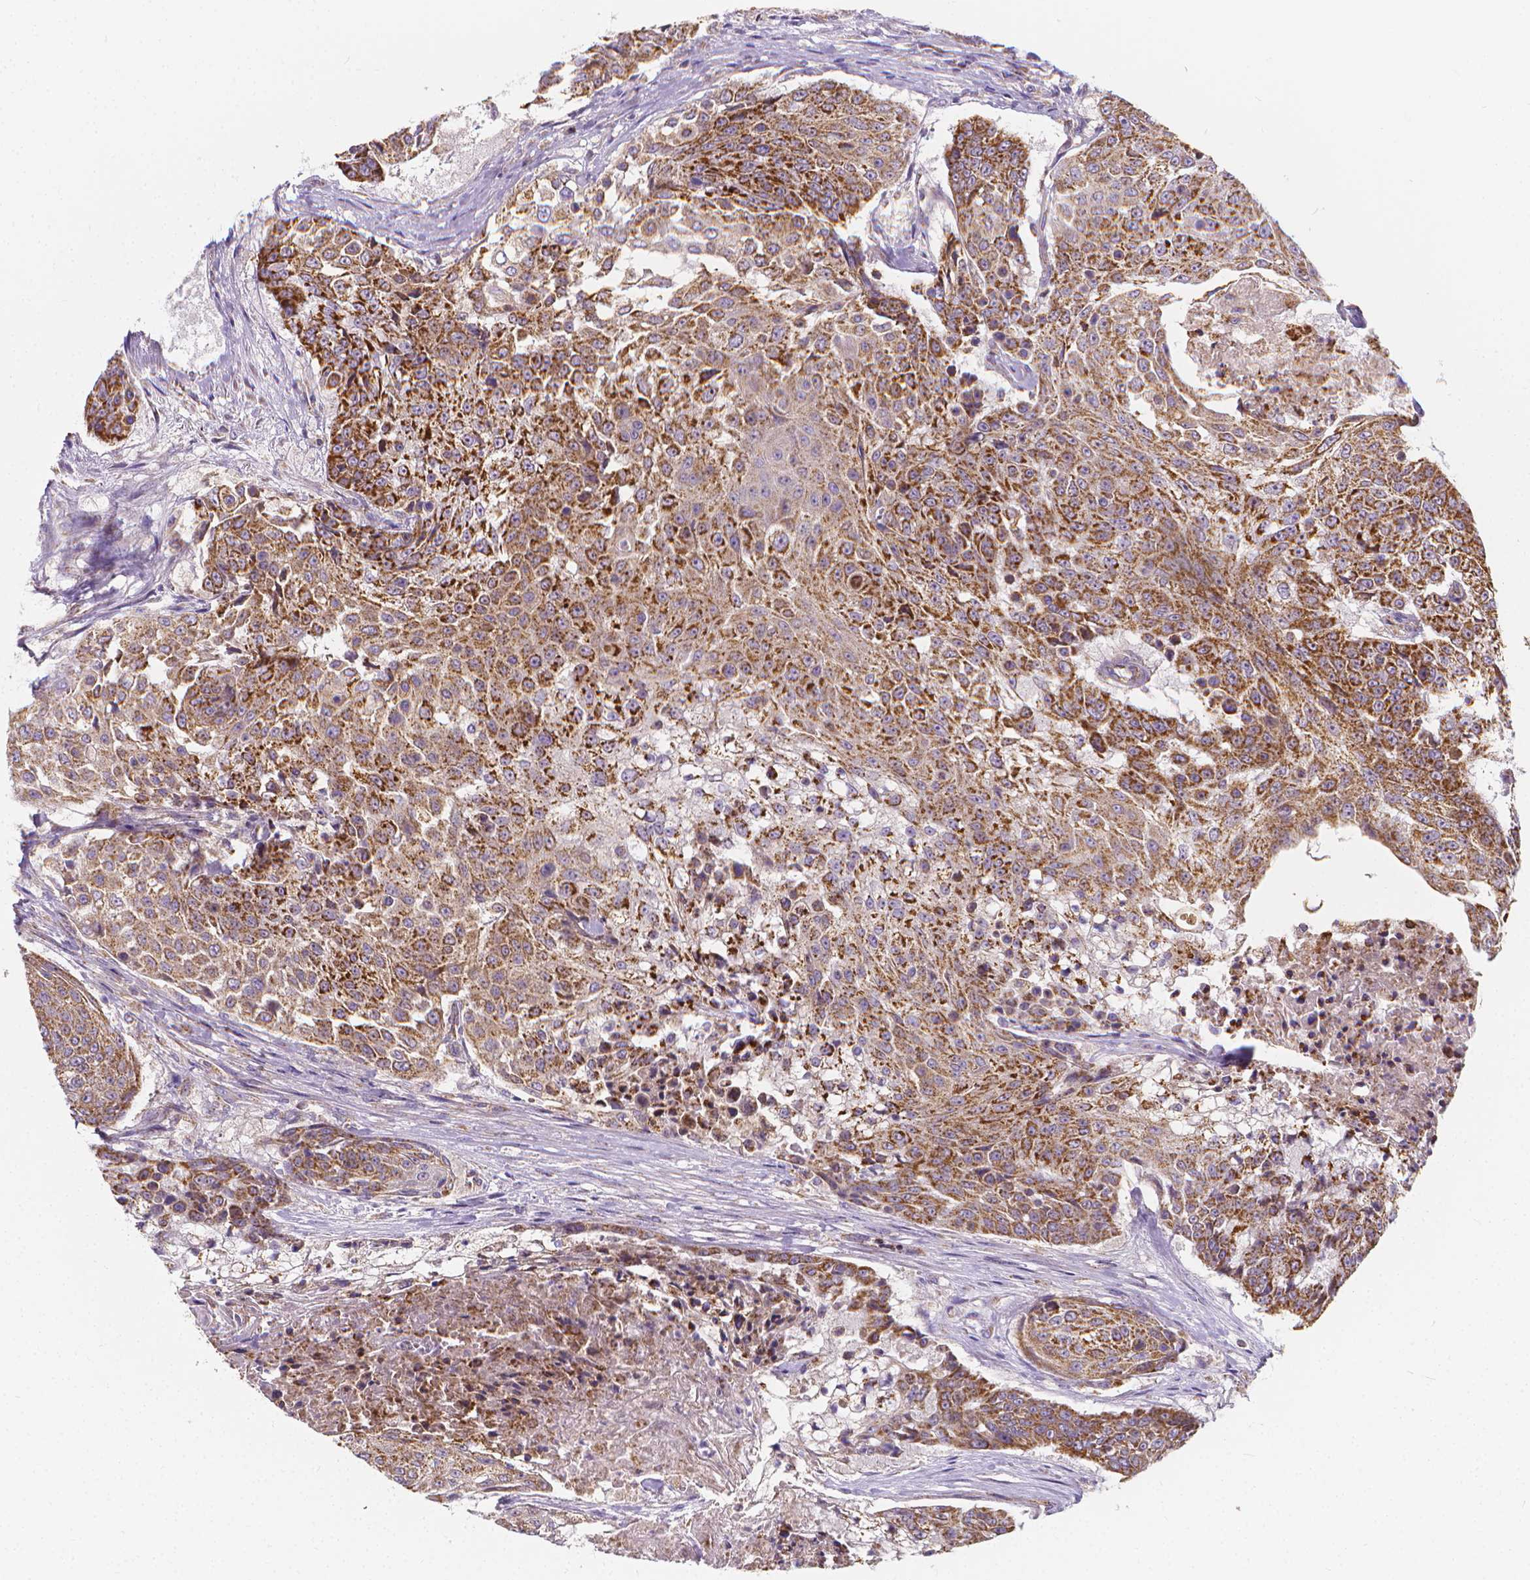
{"staining": {"intensity": "moderate", "quantity": ">75%", "location": "cytoplasmic/membranous"}, "tissue": "urothelial cancer", "cell_type": "Tumor cells", "image_type": "cancer", "snomed": [{"axis": "morphology", "description": "Urothelial carcinoma, High grade"}, {"axis": "topography", "description": "Urinary bladder"}], "caption": "Immunohistochemistry (IHC) histopathology image of urothelial cancer stained for a protein (brown), which reveals medium levels of moderate cytoplasmic/membranous expression in about >75% of tumor cells.", "gene": "SNCAIP", "patient": {"sex": "female", "age": 63}}